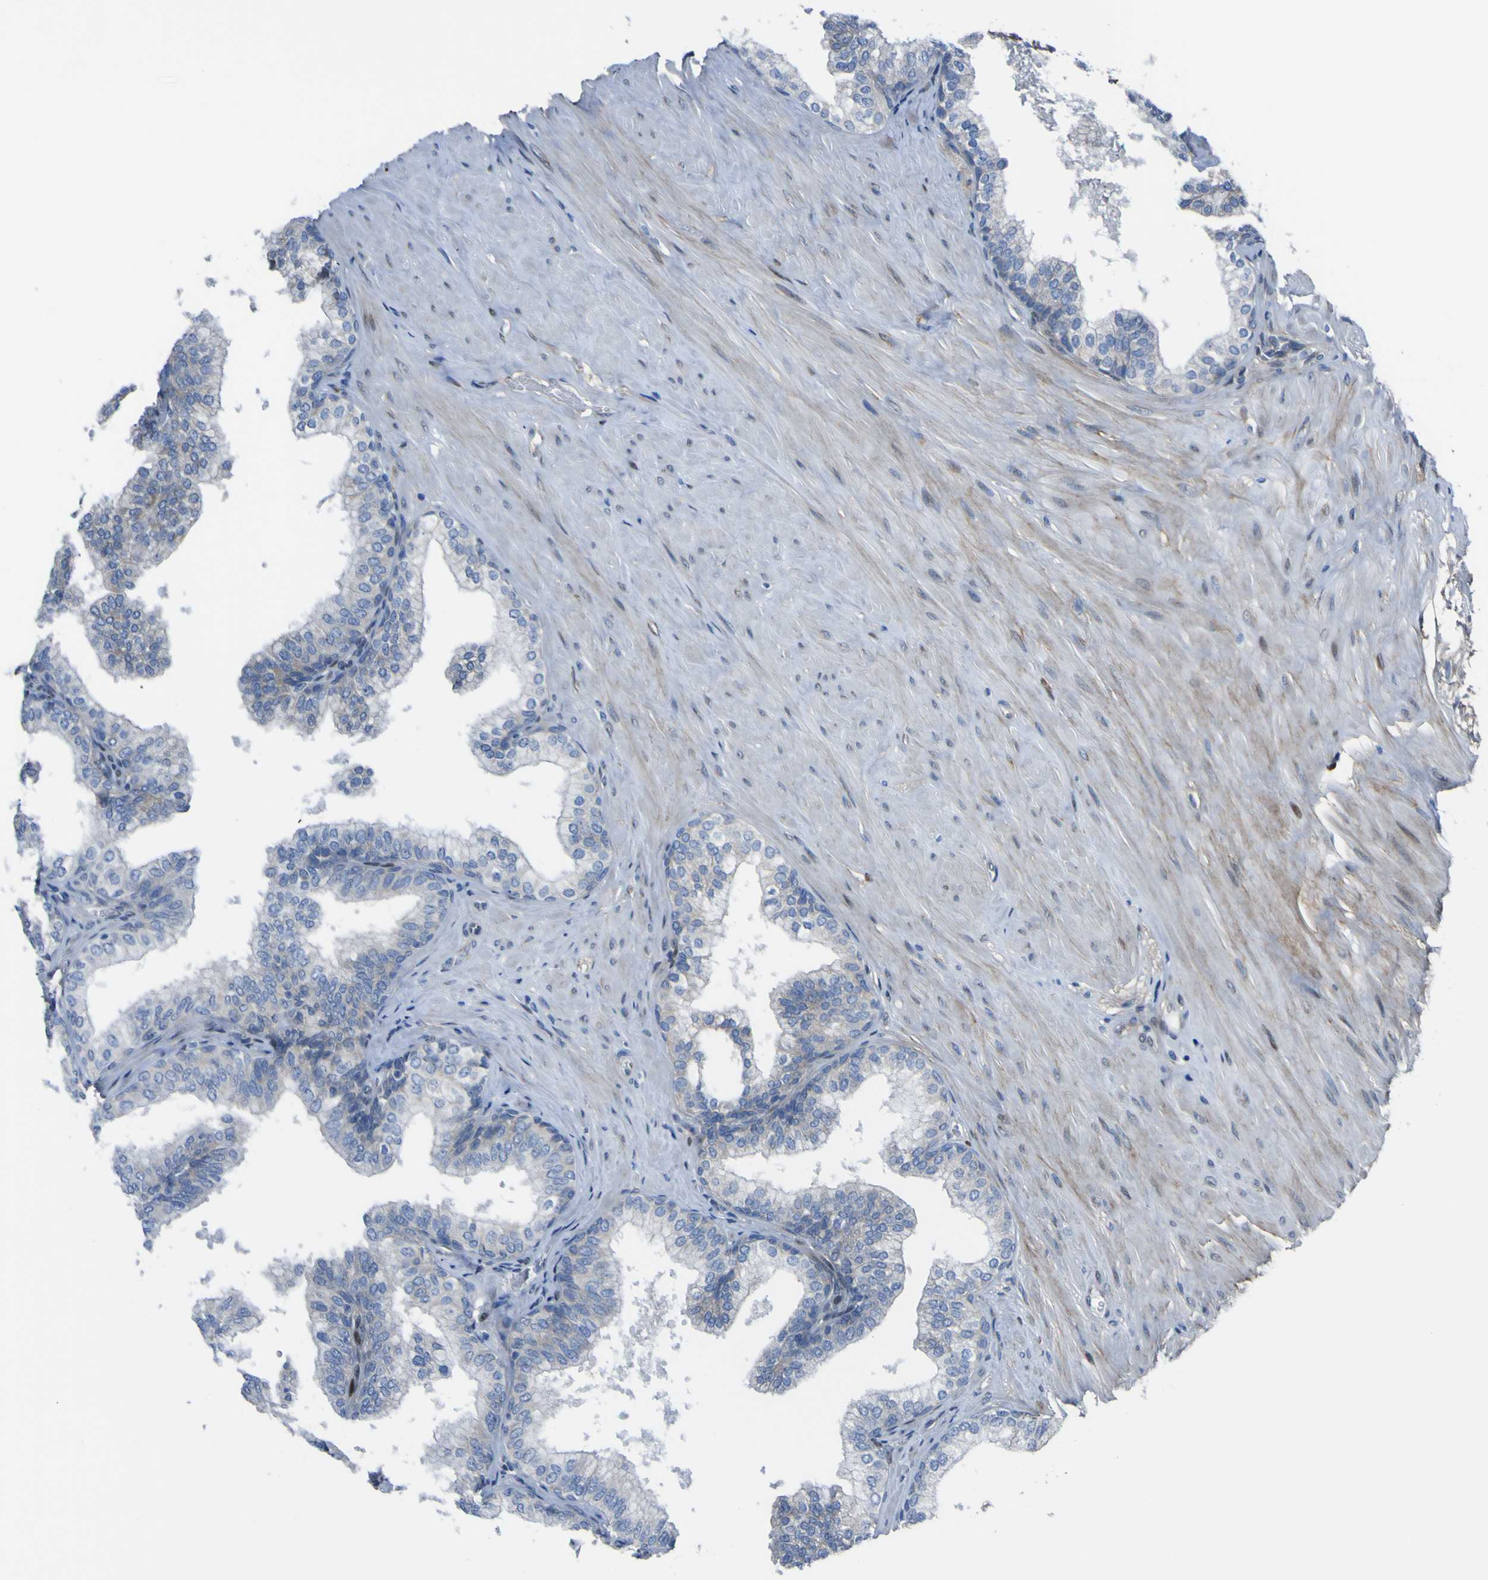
{"staining": {"intensity": "negative", "quantity": "none", "location": "none"}, "tissue": "prostate", "cell_type": "Glandular cells", "image_type": "normal", "snomed": [{"axis": "morphology", "description": "Normal tissue, NOS"}, {"axis": "topography", "description": "Prostate"}], "caption": "This is an immunohistochemistry (IHC) histopathology image of unremarkable human prostate. There is no staining in glandular cells.", "gene": "LRRN1", "patient": {"sex": "male", "age": 60}}